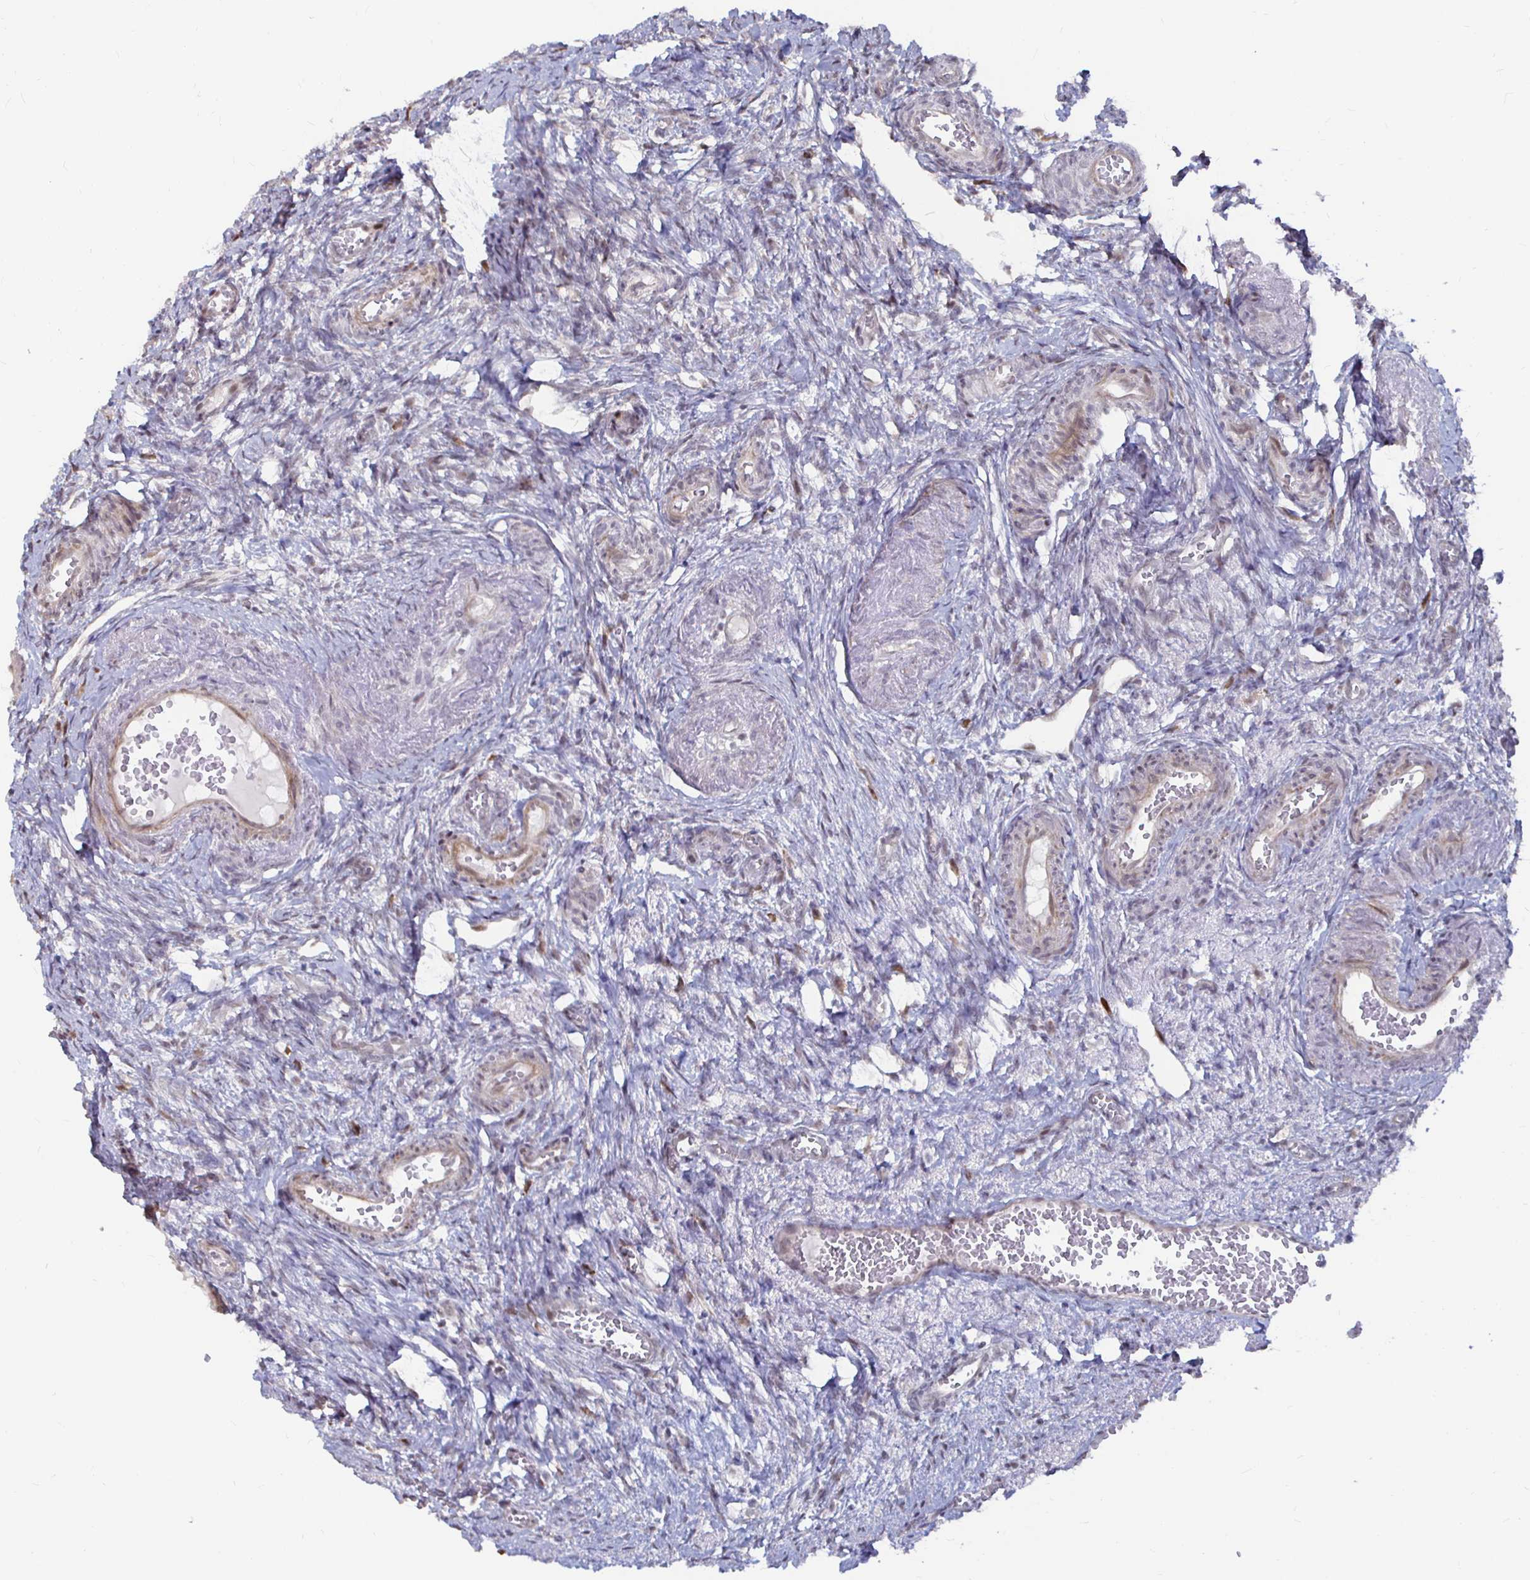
{"staining": {"intensity": "negative", "quantity": "none", "location": "none"}, "tissue": "ovary", "cell_type": "Follicle cells", "image_type": "normal", "snomed": [{"axis": "morphology", "description": "Normal tissue, NOS"}, {"axis": "topography", "description": "Ovary"}], "caption": "Follicle cells are negative for protein expression in unremarkable human ovary. (Stains: DAB (3,3'-diaminobenzidine) IHC with hematoxylin counter stain, Microscopy: brightfield microscopy at high magnification).", "gene": "CAPN11", "patient": {"sex": "female", "age": 41}}